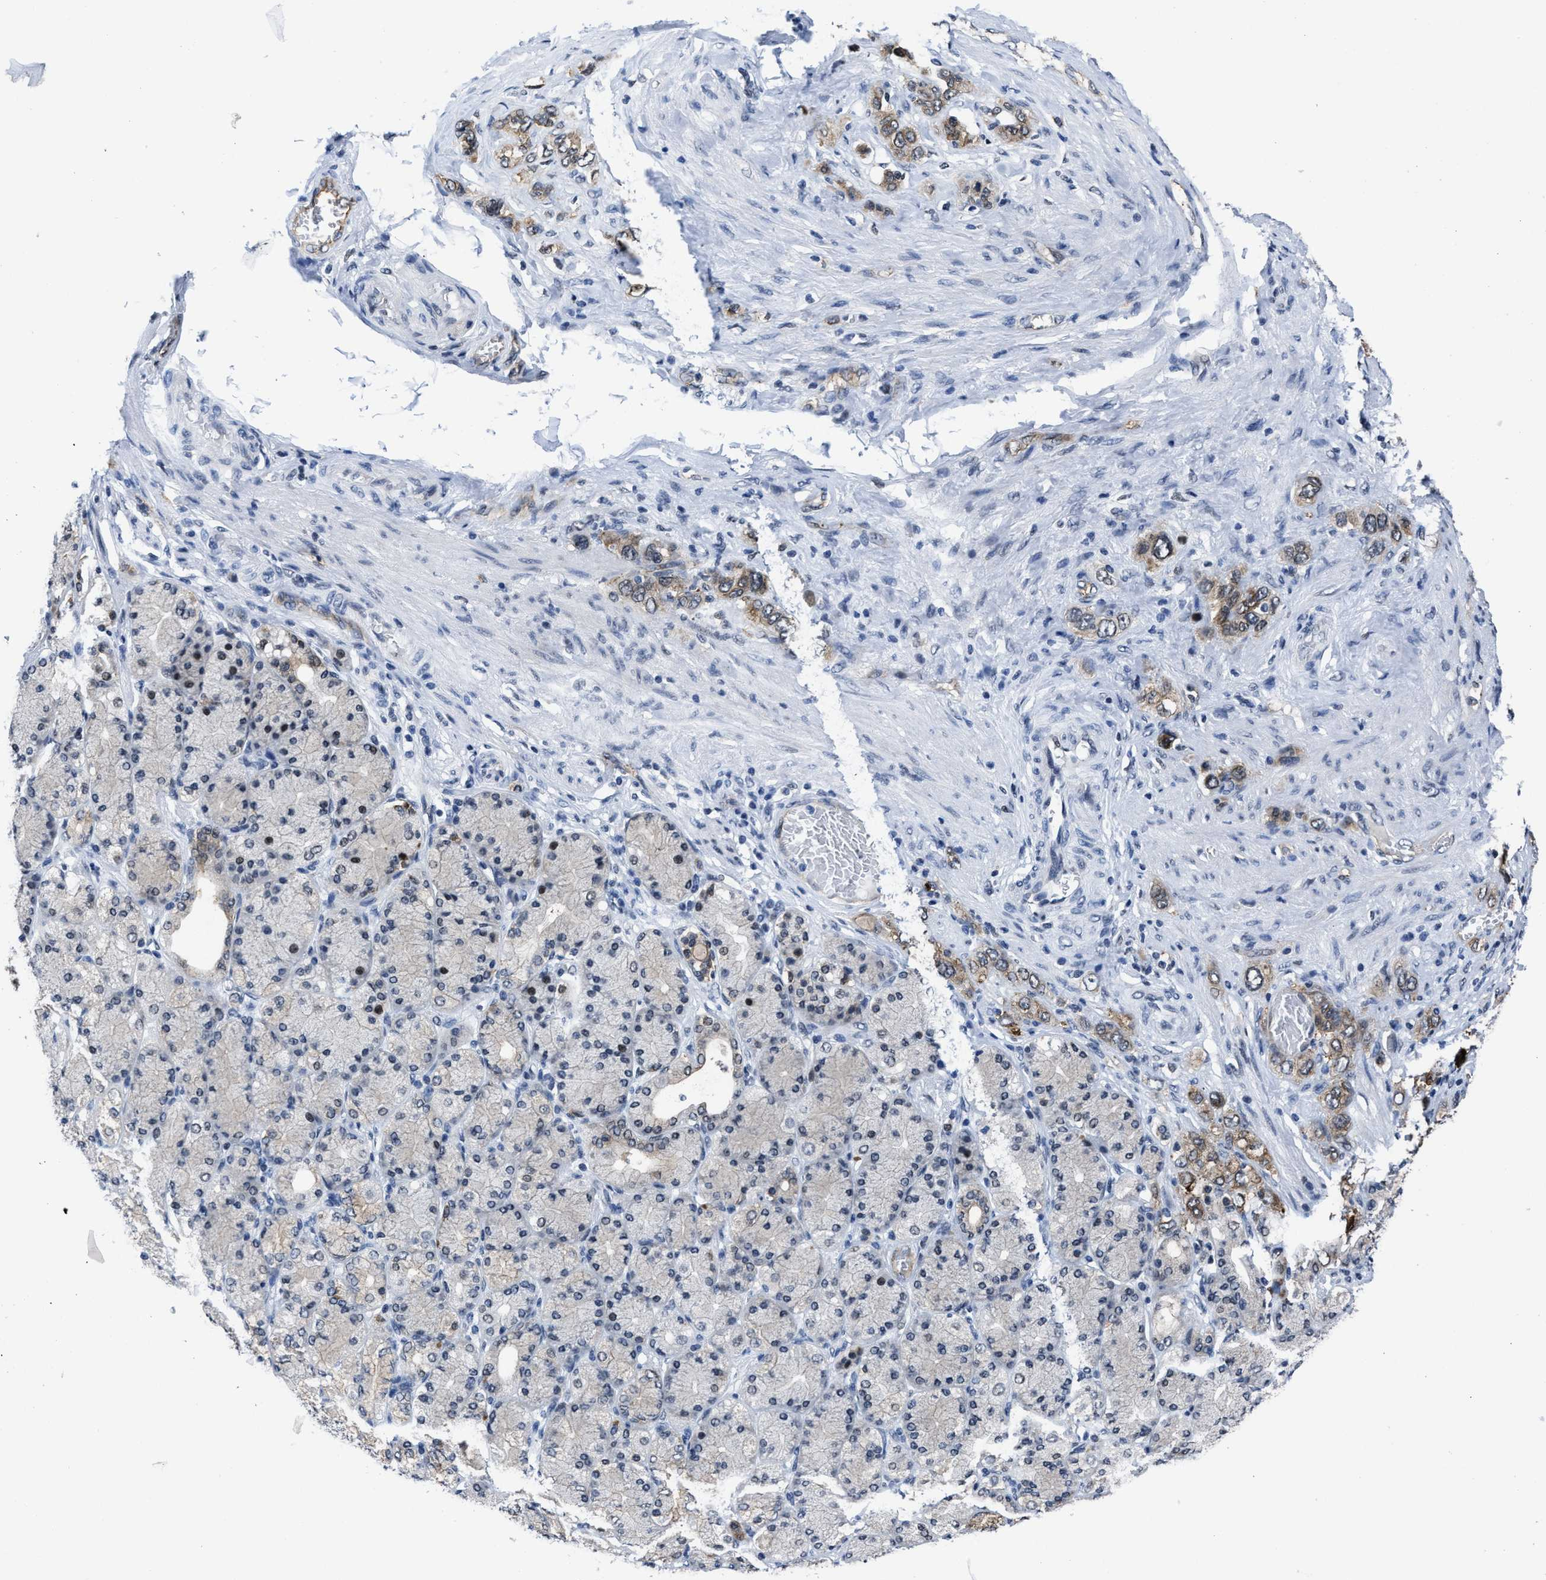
{"staining": {"intensity": "weak", "quantity": ">75%", "location": "cytoplasmic/membranous"}, "tissue": "stomach cancer", "cell_type": "Tumor cells", "image_type": "cancer", "snomed": [{"axis": "morphology", "description": "Normal tissue, NOS"}, {"axis": "morphology", "description": "Adenocarcinoma, NOS"}, {"axis": "morphology", "description": "Adenocarcinoma, High grade"}, {"axis": "topography", "description": "Stomach, upper"}, {"axis": "topography", "description": "Stomach"}], "caption": "Protein expression analysis of high-grade adenocarcinoma (stomach) demonstrates weak cytoplasmic/membranous staining in about >75% of tumor cells.", "gene": "MARCKSL1", "patient": {"sex": "female", "age": 65}}